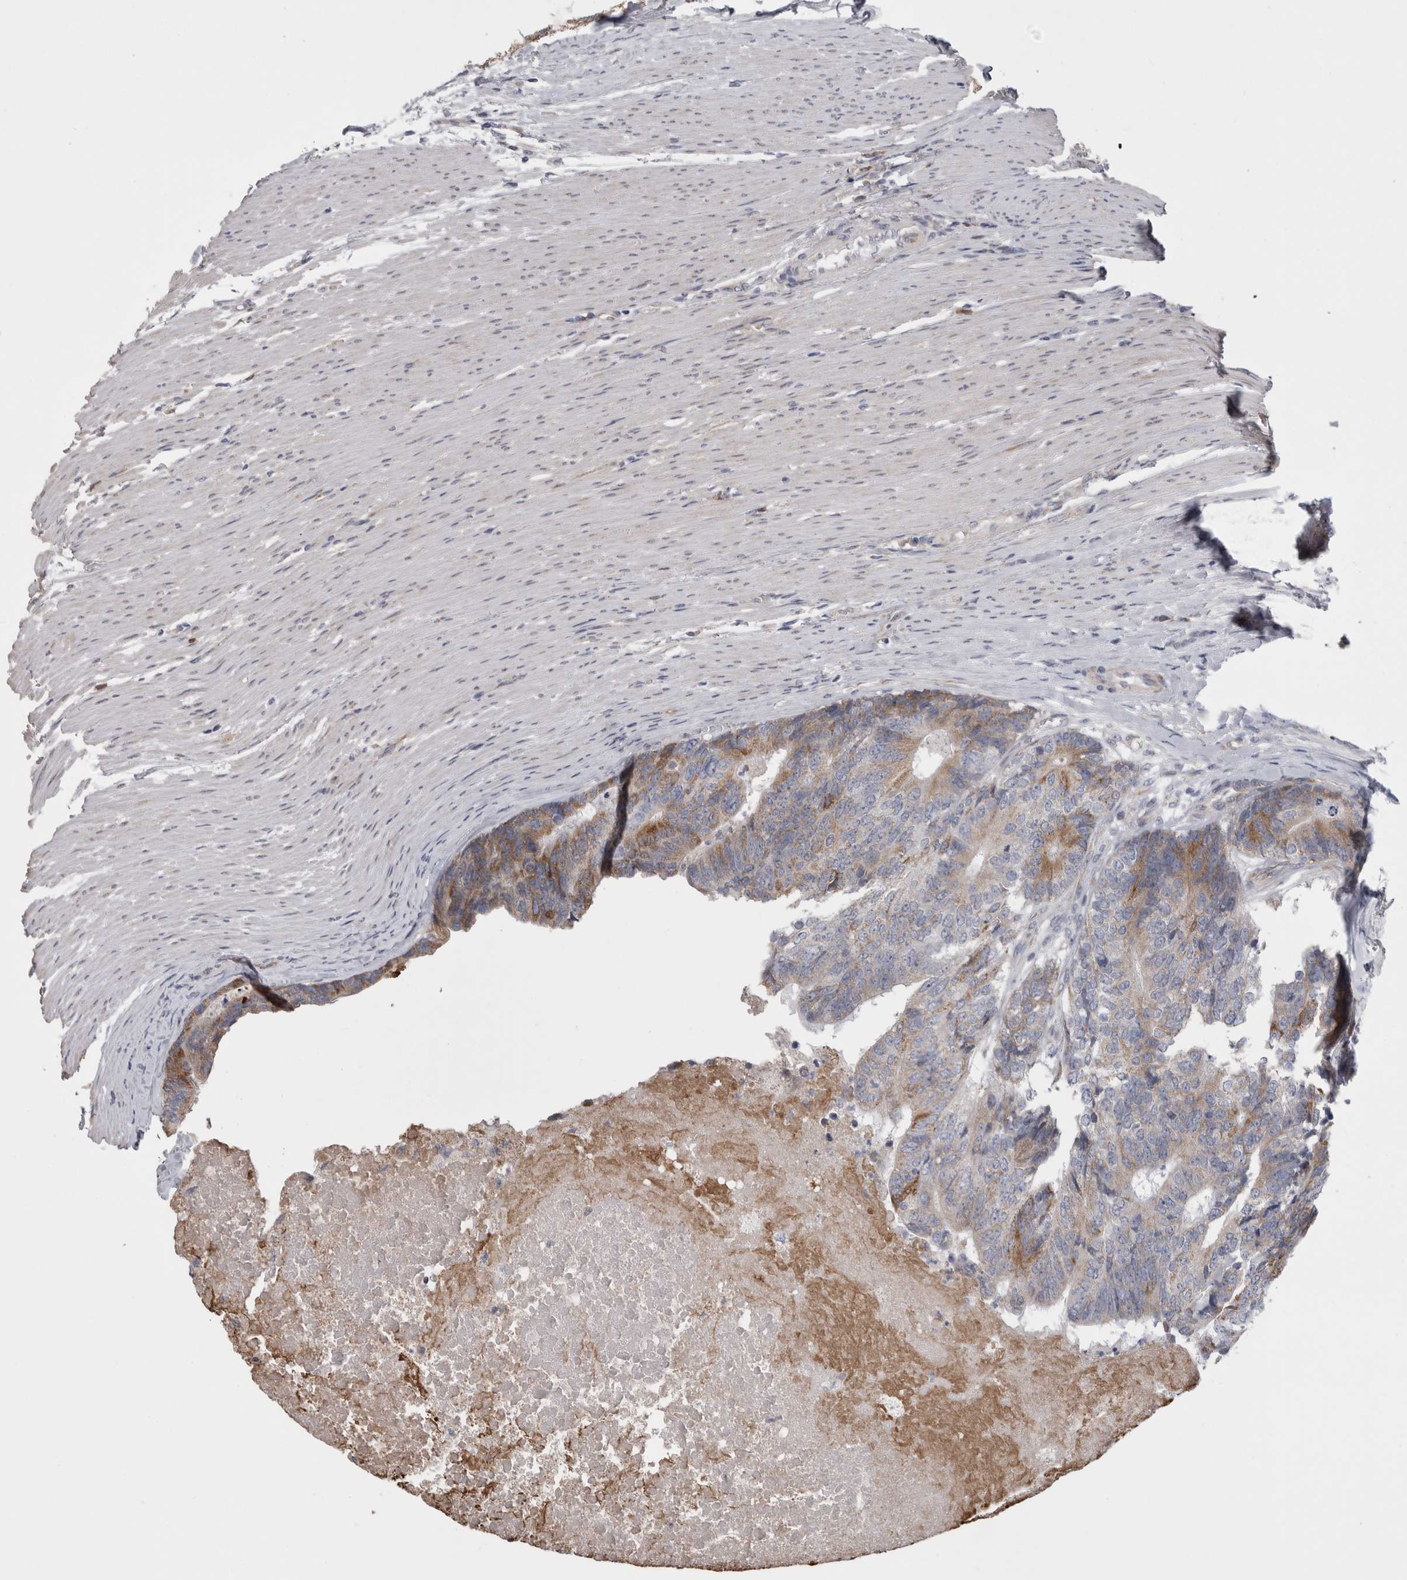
{"staining": {"intensity": "strong", "quantity": "<25%", "location": "cytoplasmic/membranous"}, "tissue": "colorectal cancer", "cell_type": "Tumor cells", "image_type": "cancer", "snomed": [{"axis": "morphology", "description": "Adenocarcinoma, NOS"}, {"axis": "topography", "description": "Colon"}], "caption": "Immunohistochemistry (IHC) photomicrograph of neoplastic tissue: adenocarcinoma (colorectal) stained using immunohistochemistry reveals medium levels of strong protein expression localized specifically in the cytoplasmic/membranous of tumor cells, appearing as a cytoplasmic/membranous brown color.", "gene": "STC1", "patient": {"sex": "female", "age": 67}}